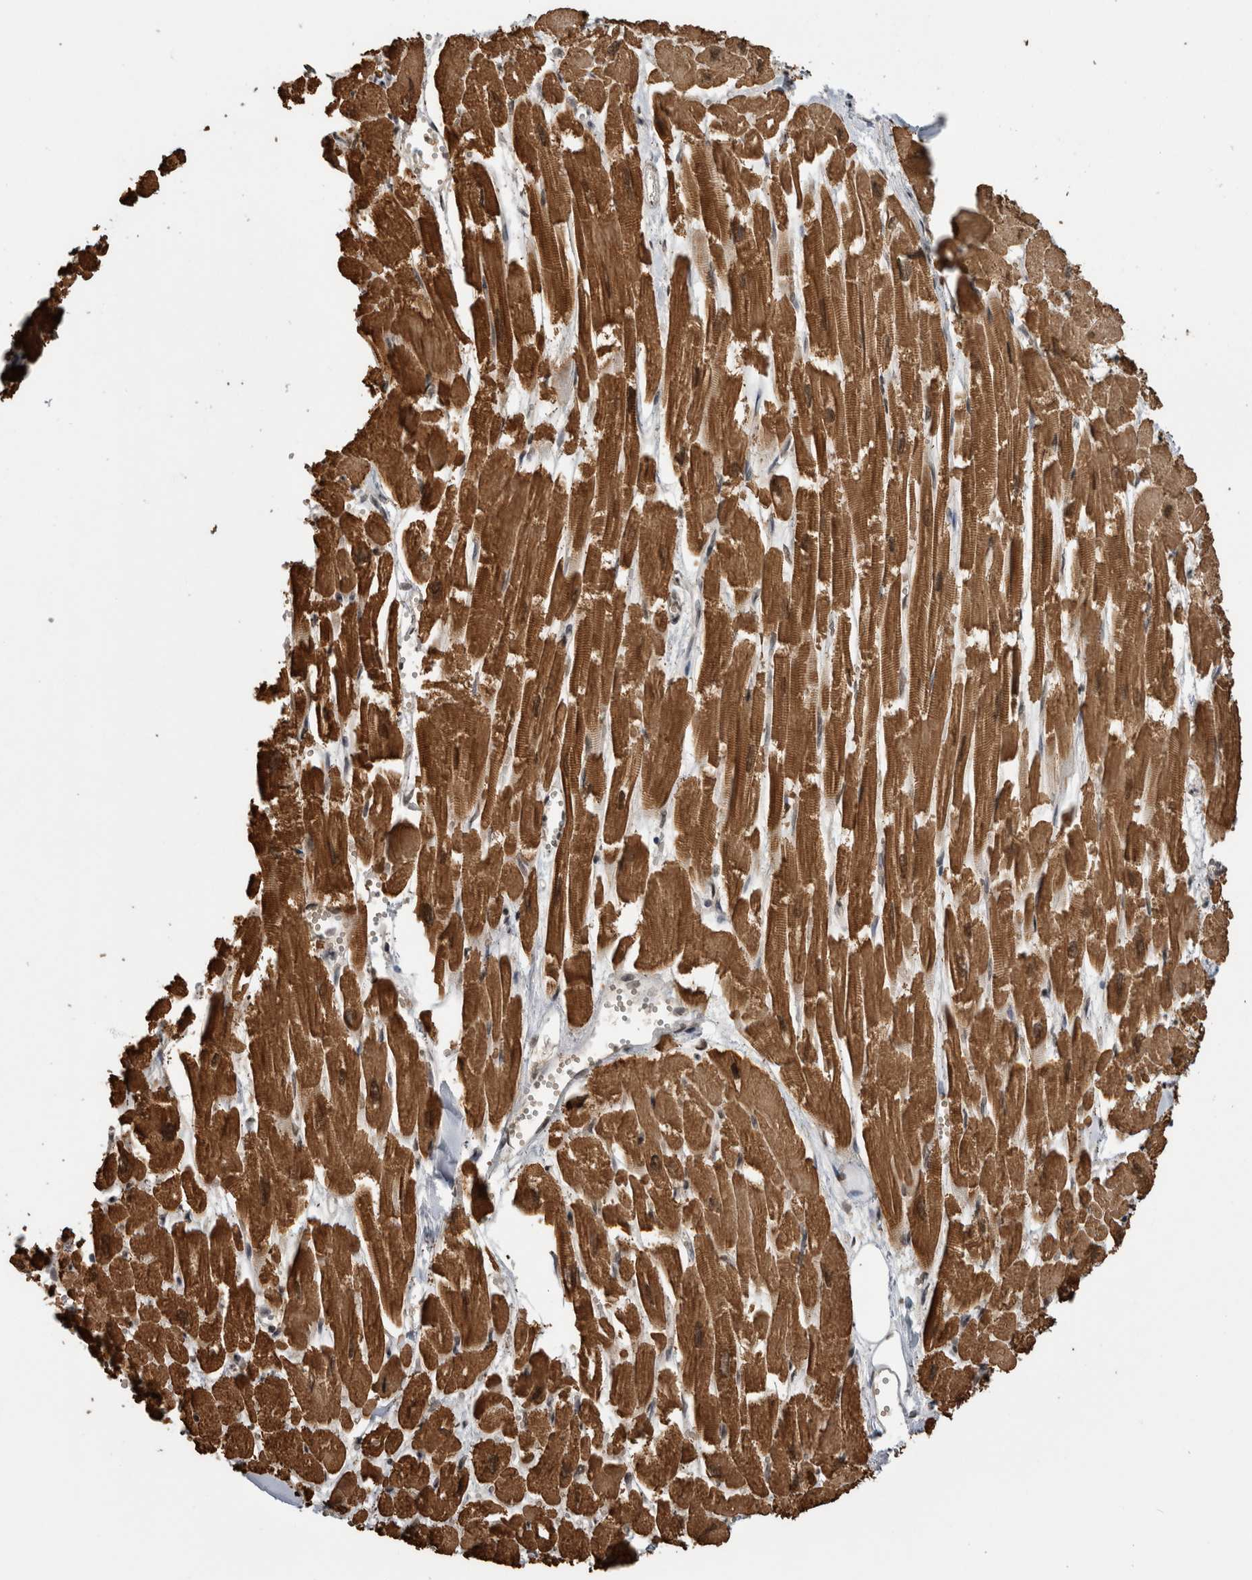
{"staining": {"intensity": "strong", "quantity": ">75%", "location": "cytoplasmic/membranous"}, "tissue": "heart muscle", "cell_type": "Cardiomyocytes", "image_type": "normal", "snomed": [{"axis": "morphology", "description": "Normal tissue, NOS"}, {"axis": "topography", "description": "Heart"}], "caption": "Brown immunohistochemical staining in normal human heart muscle shows strong cytoplasmic/membranous expression in about >75% of cardiomyocytes. Immunohistochemistry stains the protein in brown and the nuclei are stained blue.", "gene": "CPSF2", "patient": {"sex": "male", "age": 54}}